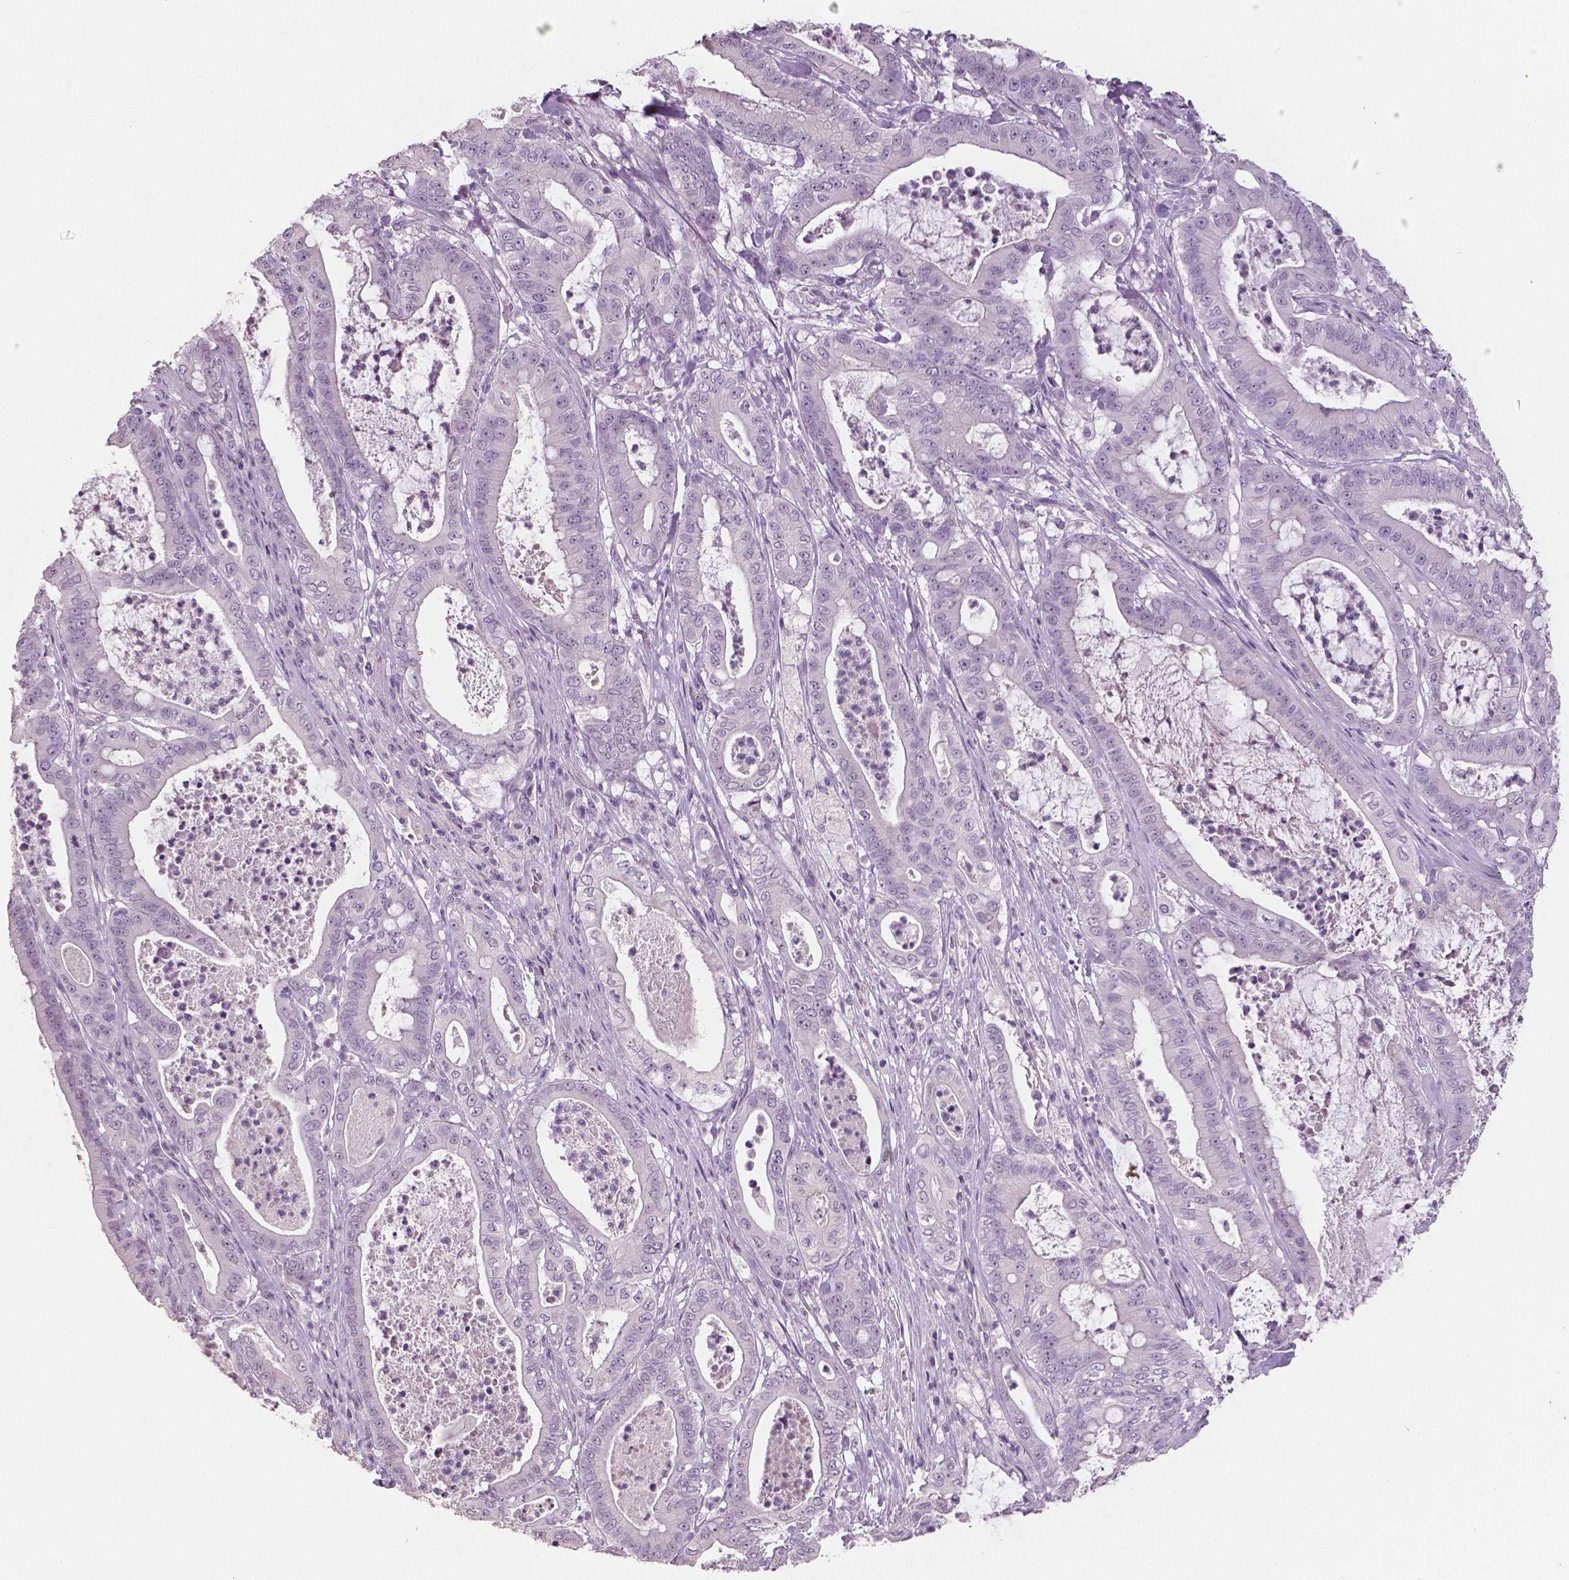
{"staining": {"intensity": "negative", "quantity": "none", "location": "none"}, "tissue": "pancreatic cancer", "cell_type": "Tumor cells", "image_type": "cancer", "snomed": [{"axis": "morphology", "description": "Adenocarcinoma, NOS"}, {"axis": "topography", "description": "Pancreas"}], "caption": "Immunohistochemistry micrograph of adenocarcinoma (pancreatic) stained for a protein (brown), which demonstrates no expression in tumor cells.", "gene": "NECAB1", "patient": {"sex": "male", "age": 71}}